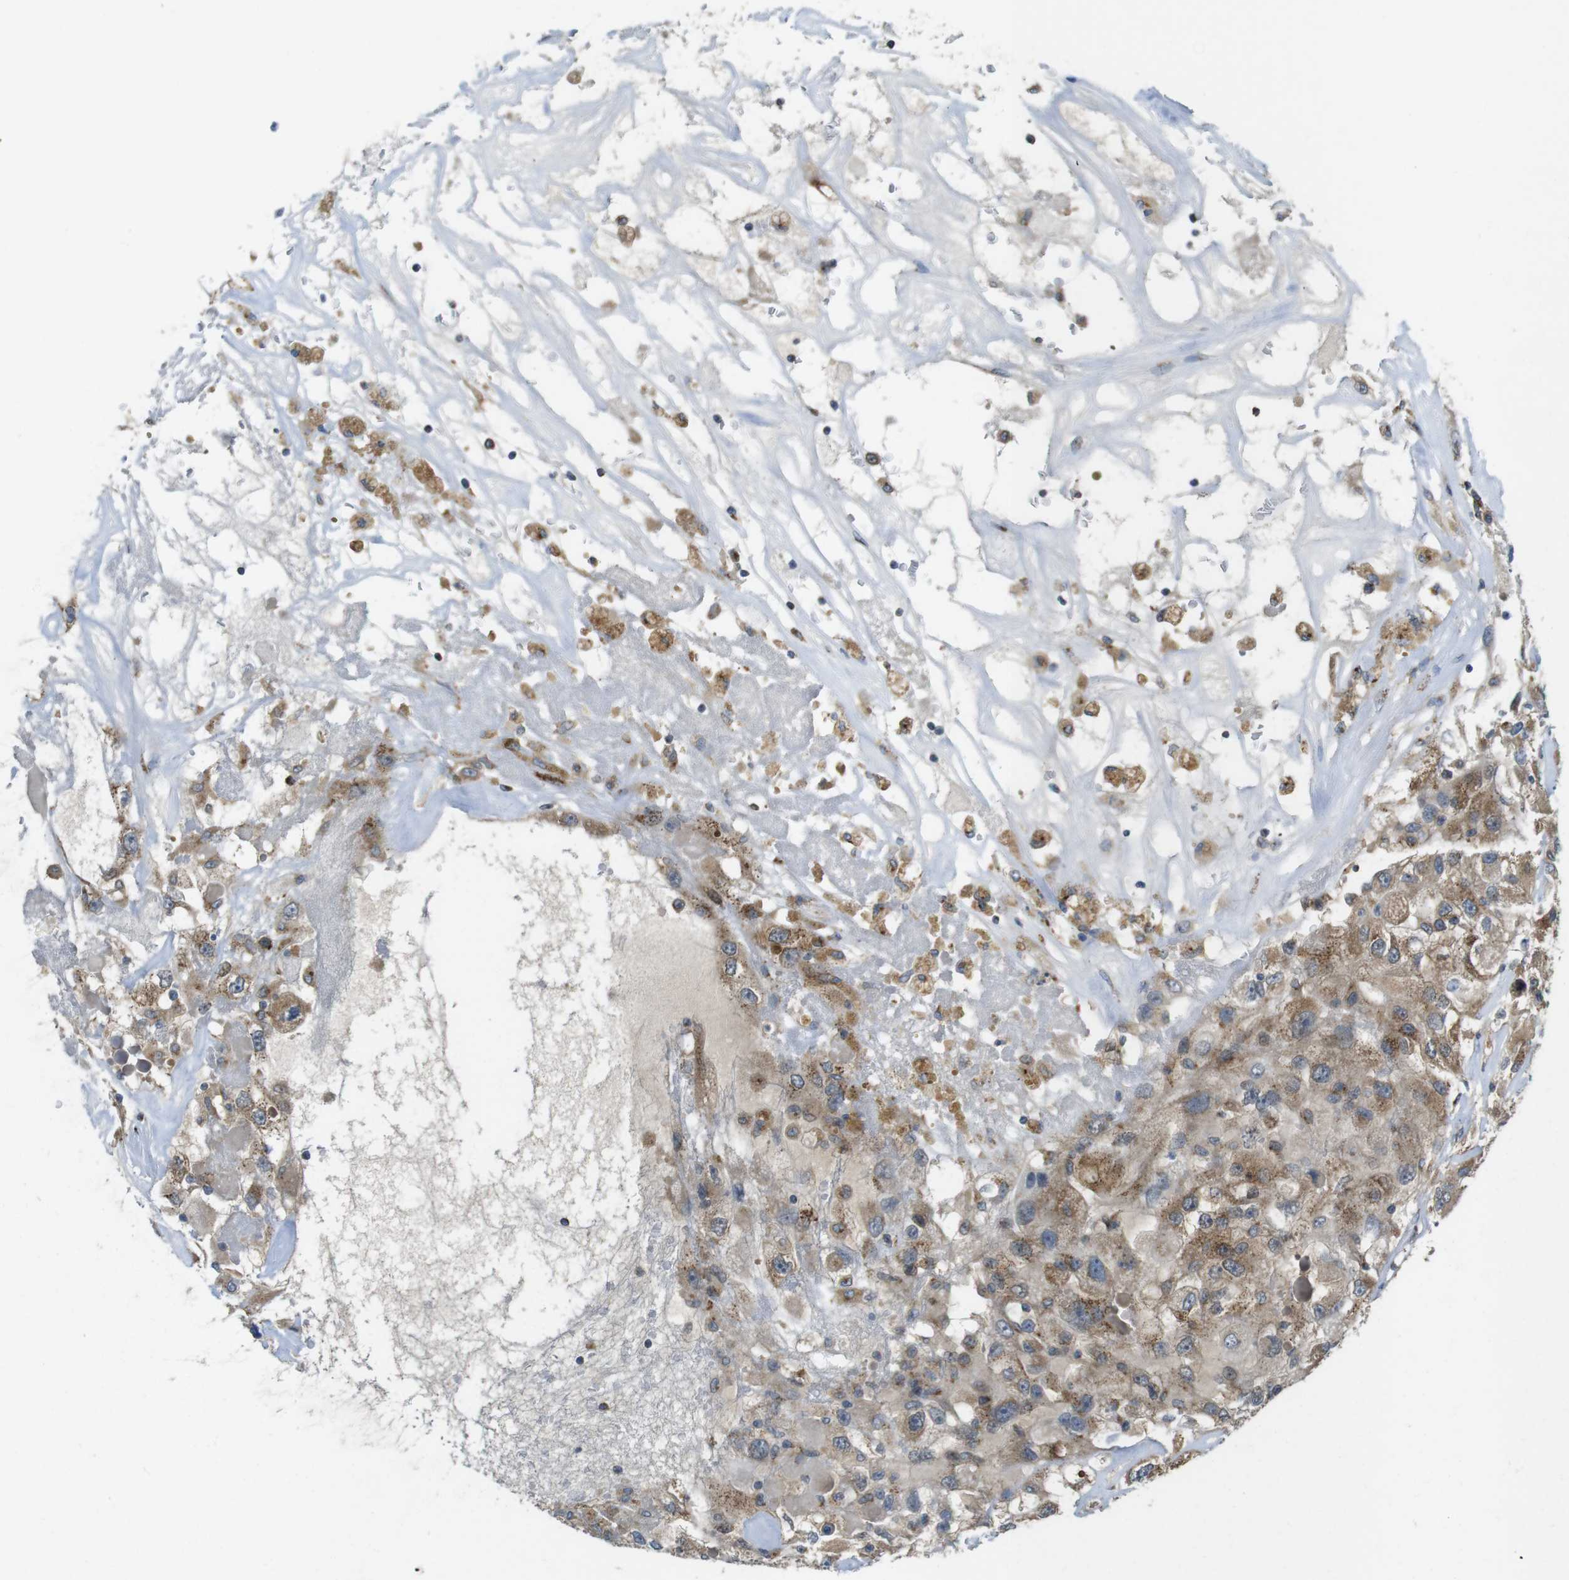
{"staining": {"intensity": "moderate", "quantity": ">75%", "location": "cytoplasmic/membranous"}, "tissue": "renal cancer", "cell_type": "Tumor cells", "image_type": "cancer", "snomed": [{"axis": "morphology", "description": "Adenocarcinoma, NOS"}, {"axis": "topography", "description": "Kidney"}], "caption": "Brown immunohistochemical staining in human renal adenocarcinoma reveals moderate cytoplasmic/membranous positivity in approximately >75% of tumor cells. (DAB IHC with brightfield microscopy, high magnification).", "gene": "ZFPL1", "patient": {"sex": "female", "age": 52}}